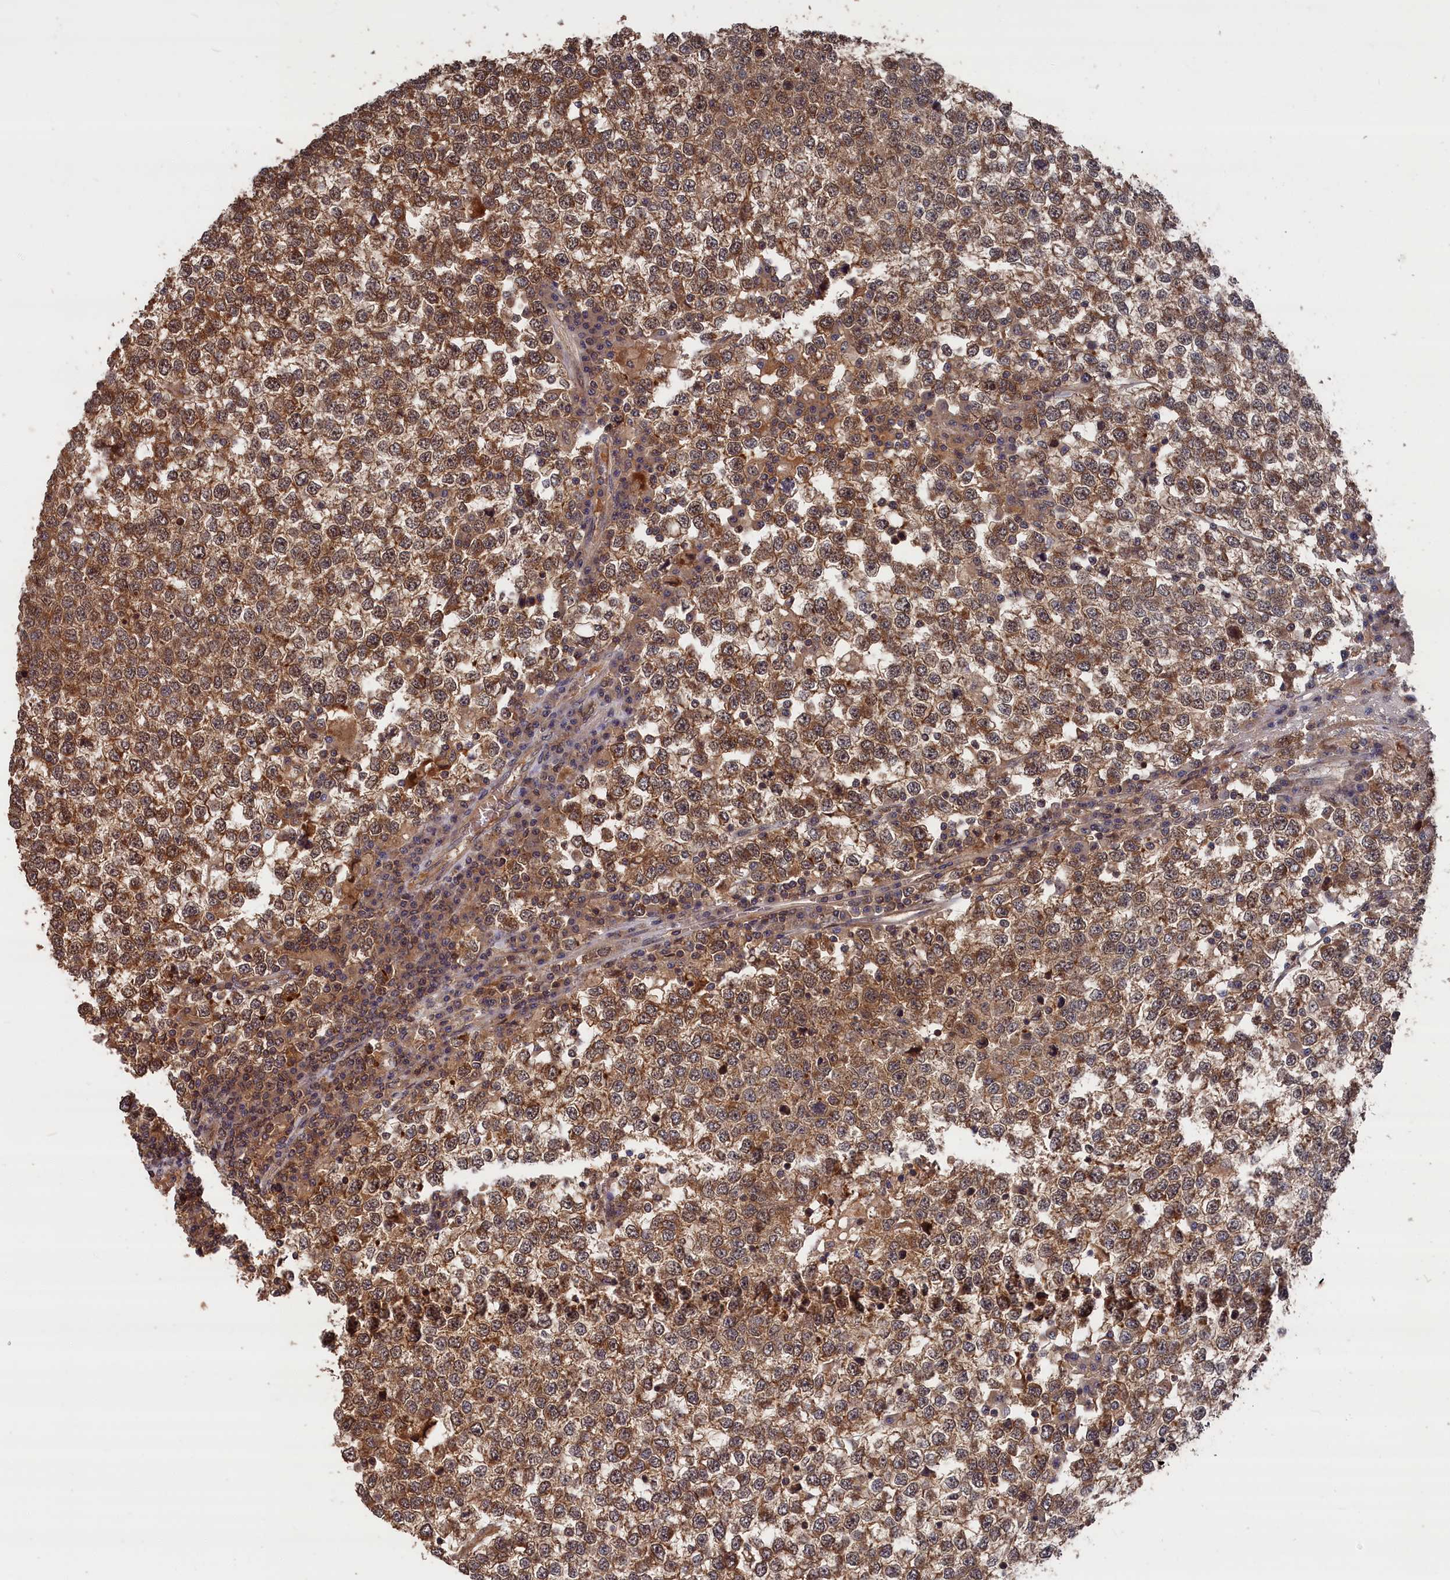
{"staining": {"intensity": "moderate", "quantity": ">75%", "location": "cytoplasmic/membranous"}, "tissue": "testis cancer", "cell_type": "Tumor cells", "image_type": "cancer", "snomed": [{"axis": "morphology", "description": "Seminoma, NOS"}, {"axis": "topography", "description": "Testis"}], "caption": "Testis cancer (seminoma) stained with DAB IHC demonstrates medium levels of moderate cytoplasmic/membranous expression in approximately >75% of tumor cells. The protein is stained brown, and the nuclei are stained in blue (DAB IHC with brightfield microscopy, high magnification).", "gene": "RMI2", "patient": {"sex": "male", "age": 65}}